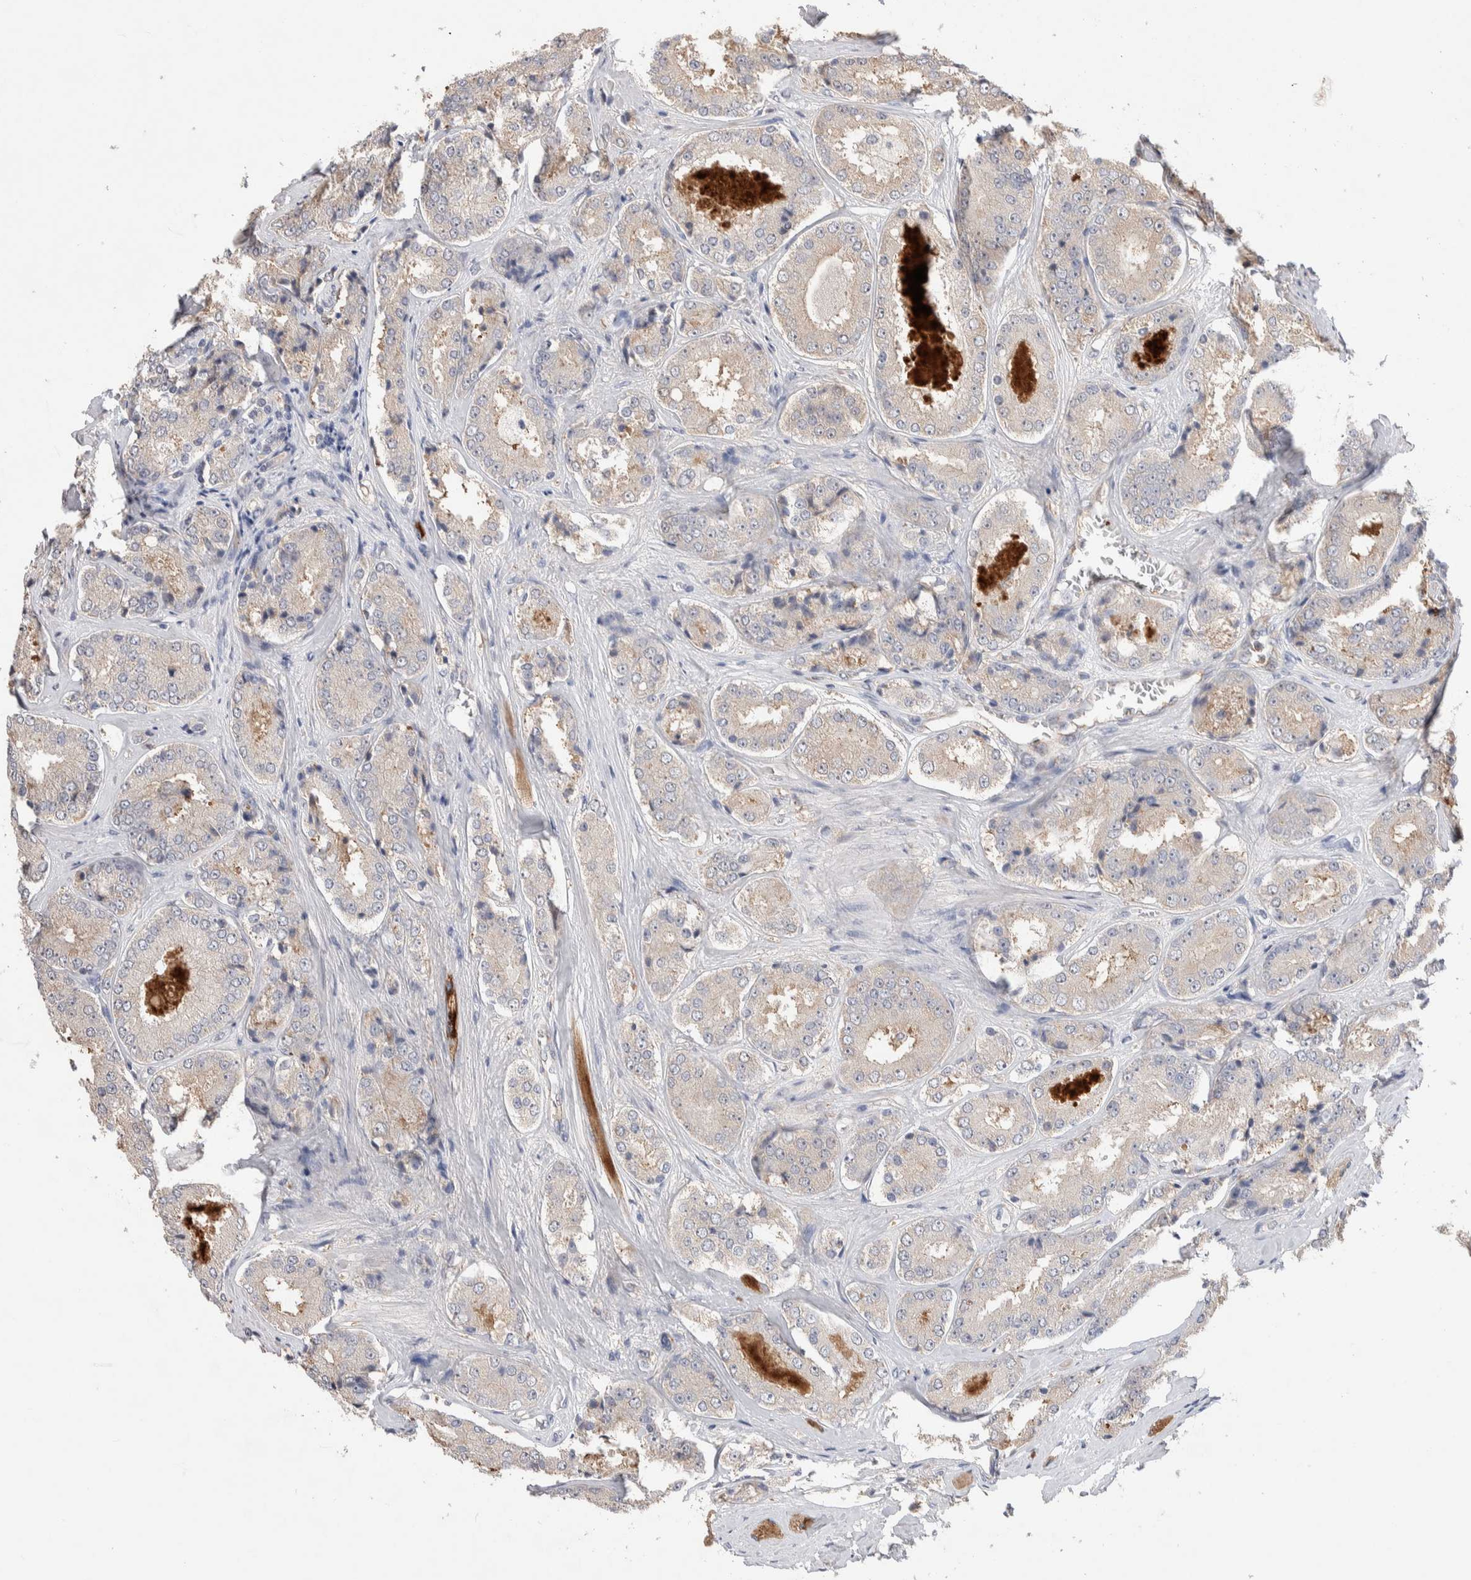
{"staining": {"intensity": "weak", "quantity": "<25%", "location": "cytoplasmic/membranous"}, "tissue": "prostate cancer", "cell_type": "Tumor cells", "image_type": "cancer", "snomed": [{"axis": "morphology", "description": "Adenocarcinoma, High grade"}, {"axis": "topography", "description": "Prostate"}], "caption": "Tumor cells show no significant expression in prostate adenocarcinoma (high-grade). (DAB (3,3'-diaminobenzidine) immunohistochemistry (IHC) visualized using brightfield microscopy, high magnification).", "gene": "FFAR2", "patient": {"sex": "male", "age": 65}}